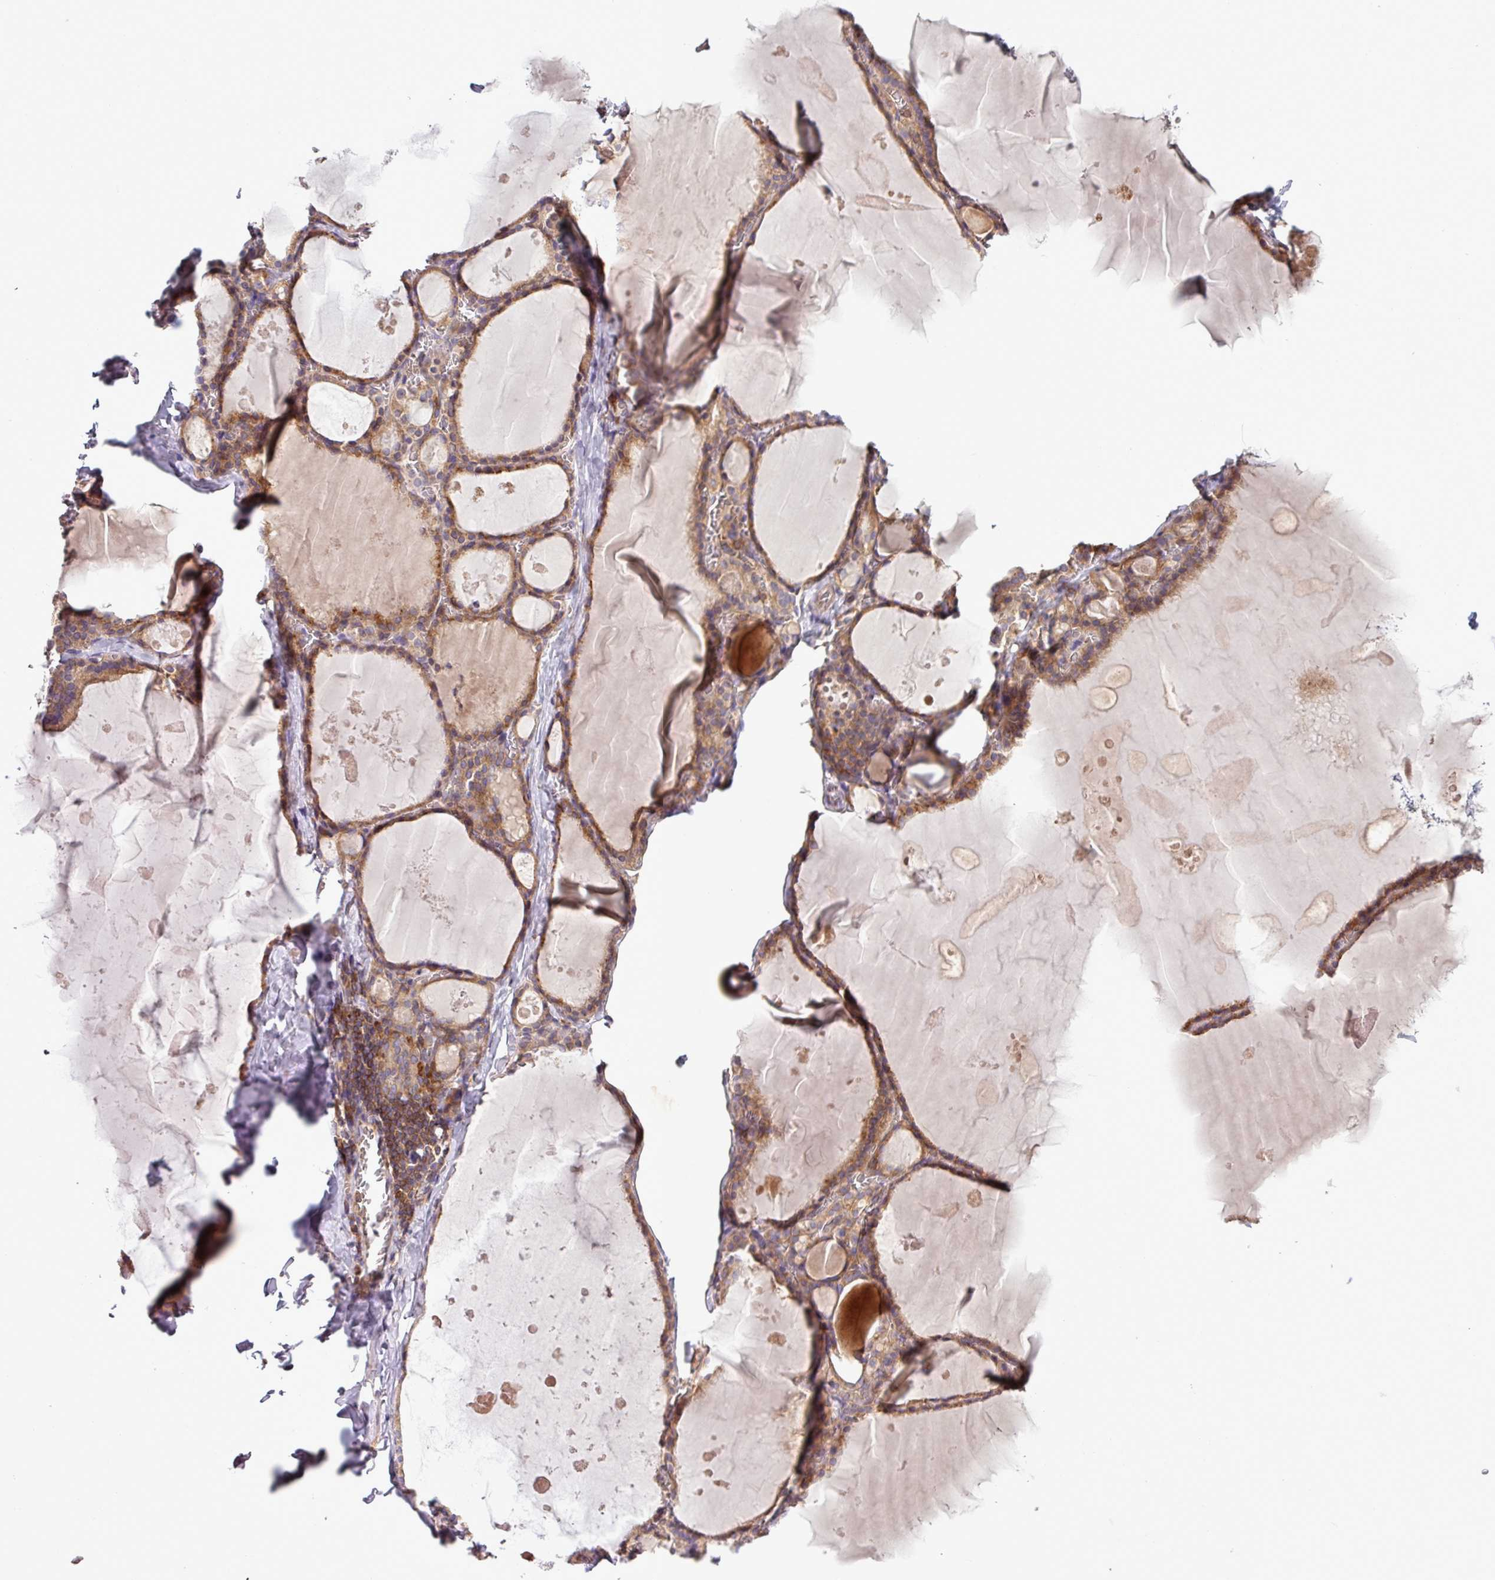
{"staining": {"intensity": "moderate", "quantity": ">75%", "location": "cytoplasmic/membranous"}, "tissue": "thyroid gland", "cell_type": "Glandular cells", "image_type": "normal", "snomed": [{"axis": "morphology", "description": "Normal tissue, NOS"}, {"axis": "topography", "description": "Thyroid gland"}], "caption": "The histopathology image shows staining of benign thyroid gland, revealing moderate cytoplasmic/membranous protein expression (brown color) within glandular cells. The staining was performed using DAB (3,3'-diaminobenzidine) to visualize the protein expression in brown, while the nuclei were stained in blue with hematoxylin (Magnification: 20x).", "gene": "LRRC74B", "patient": {"sex": "male", "age": 56}}